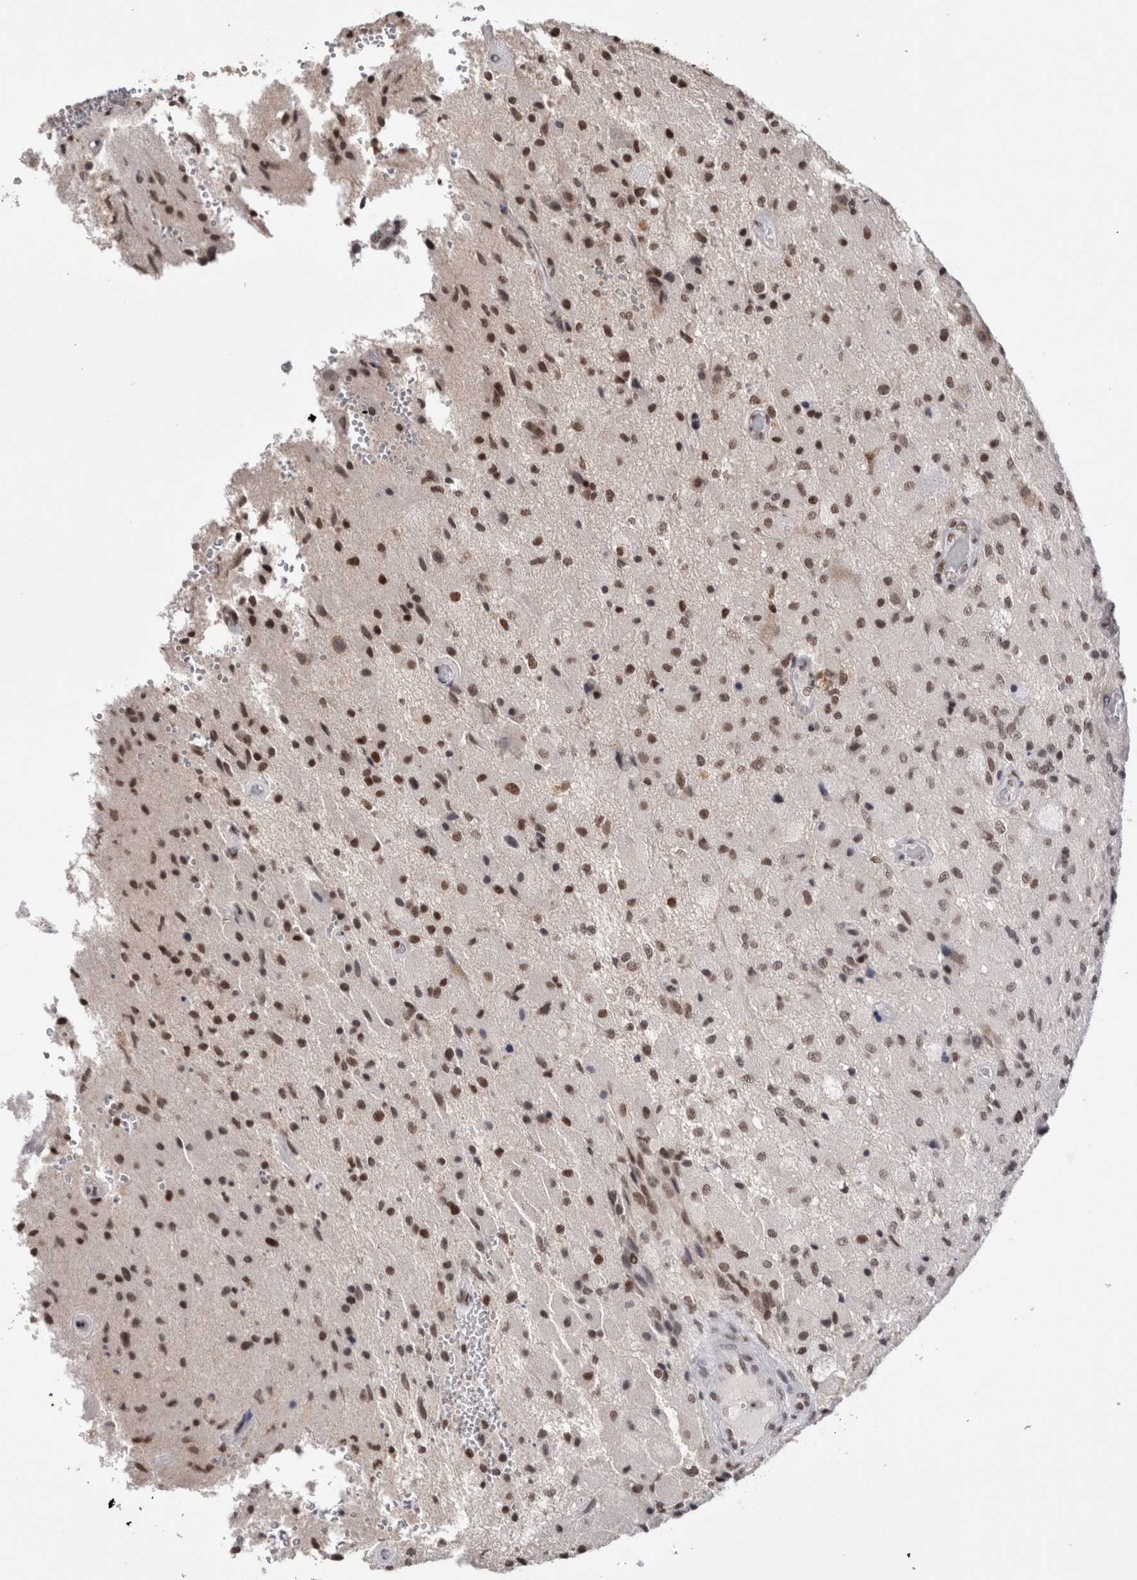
{"staining": {"intensity": "moderate", "quantity": "25%-75%", "location": "nuclear"}, "tissue": "glioma", "cell_type": "Tumor cells", "image_type": "cancer", "snomed": [{"axis": "morphology", "description": "Normal tissue, NOS"}, {"axis": "morphology", "description": "Glioma, malignant, High grade"}, {"axis": "topography", "description": "Cerebral cortex"}], "caption": "Human malignant glioma (high-grade) stained with a protein marker exhibits moderate staining in tumor cells.", "gene": "SMC1A", "patient": {"sex": "male", "age": 77}}